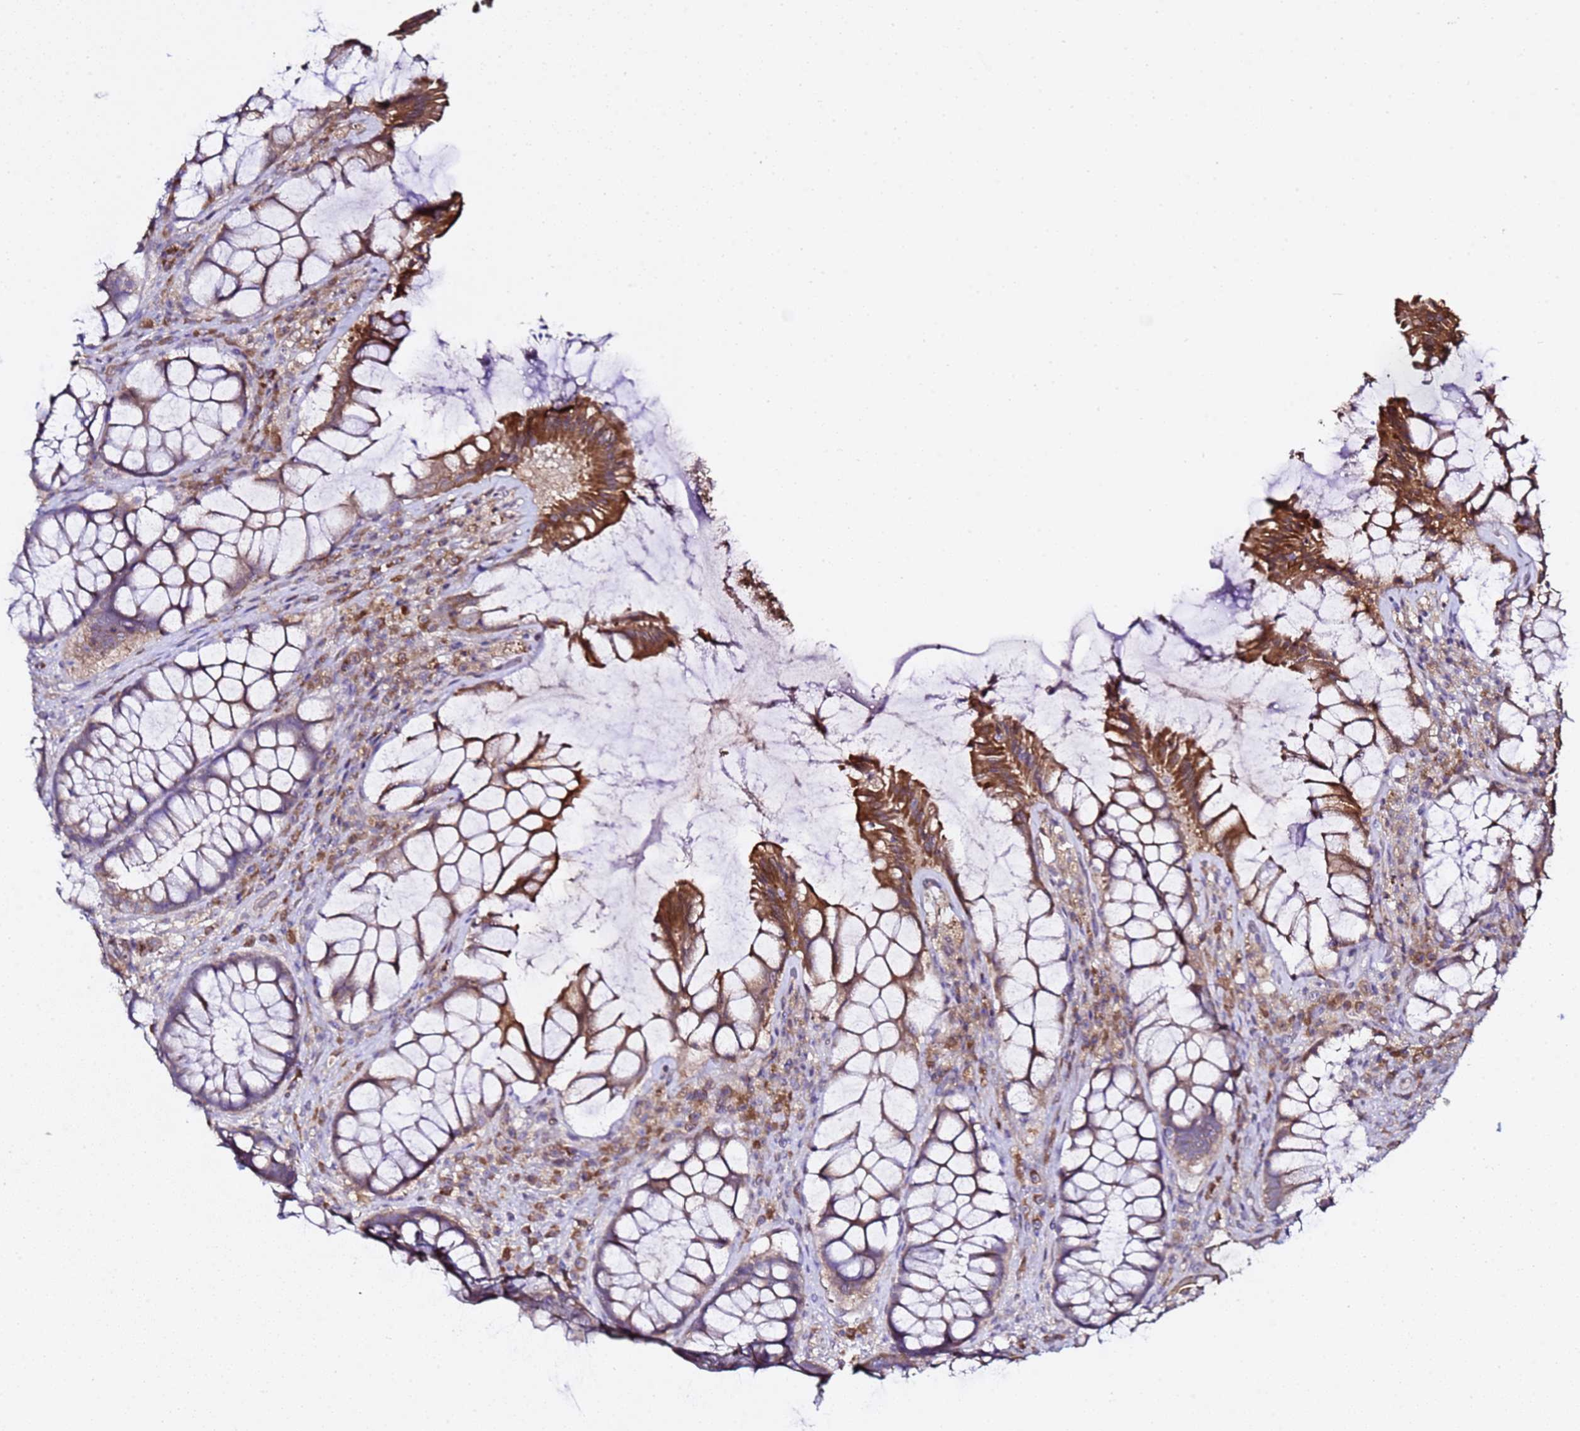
{"staining": {"intensity": "strong", "quantity": "<25%", "location": "cytoplasmic/membranous"}, "tissue": "rectum", "cell_type": "Glandular cells", "image_type": "normal", "snomed": [{"axis": "morphology", "description": "Normal tissue, NOS"}, {"axis": "topography", "description": "Rectum"}], "caption": "A medium amount of strong cytoplasmic/membranous staining is present in approximately <25% of glandular cells in normal rectum. Nuclei are stained in blue.", "gene": "ALG3", "patient": {"sex": "female", "age": 58}}